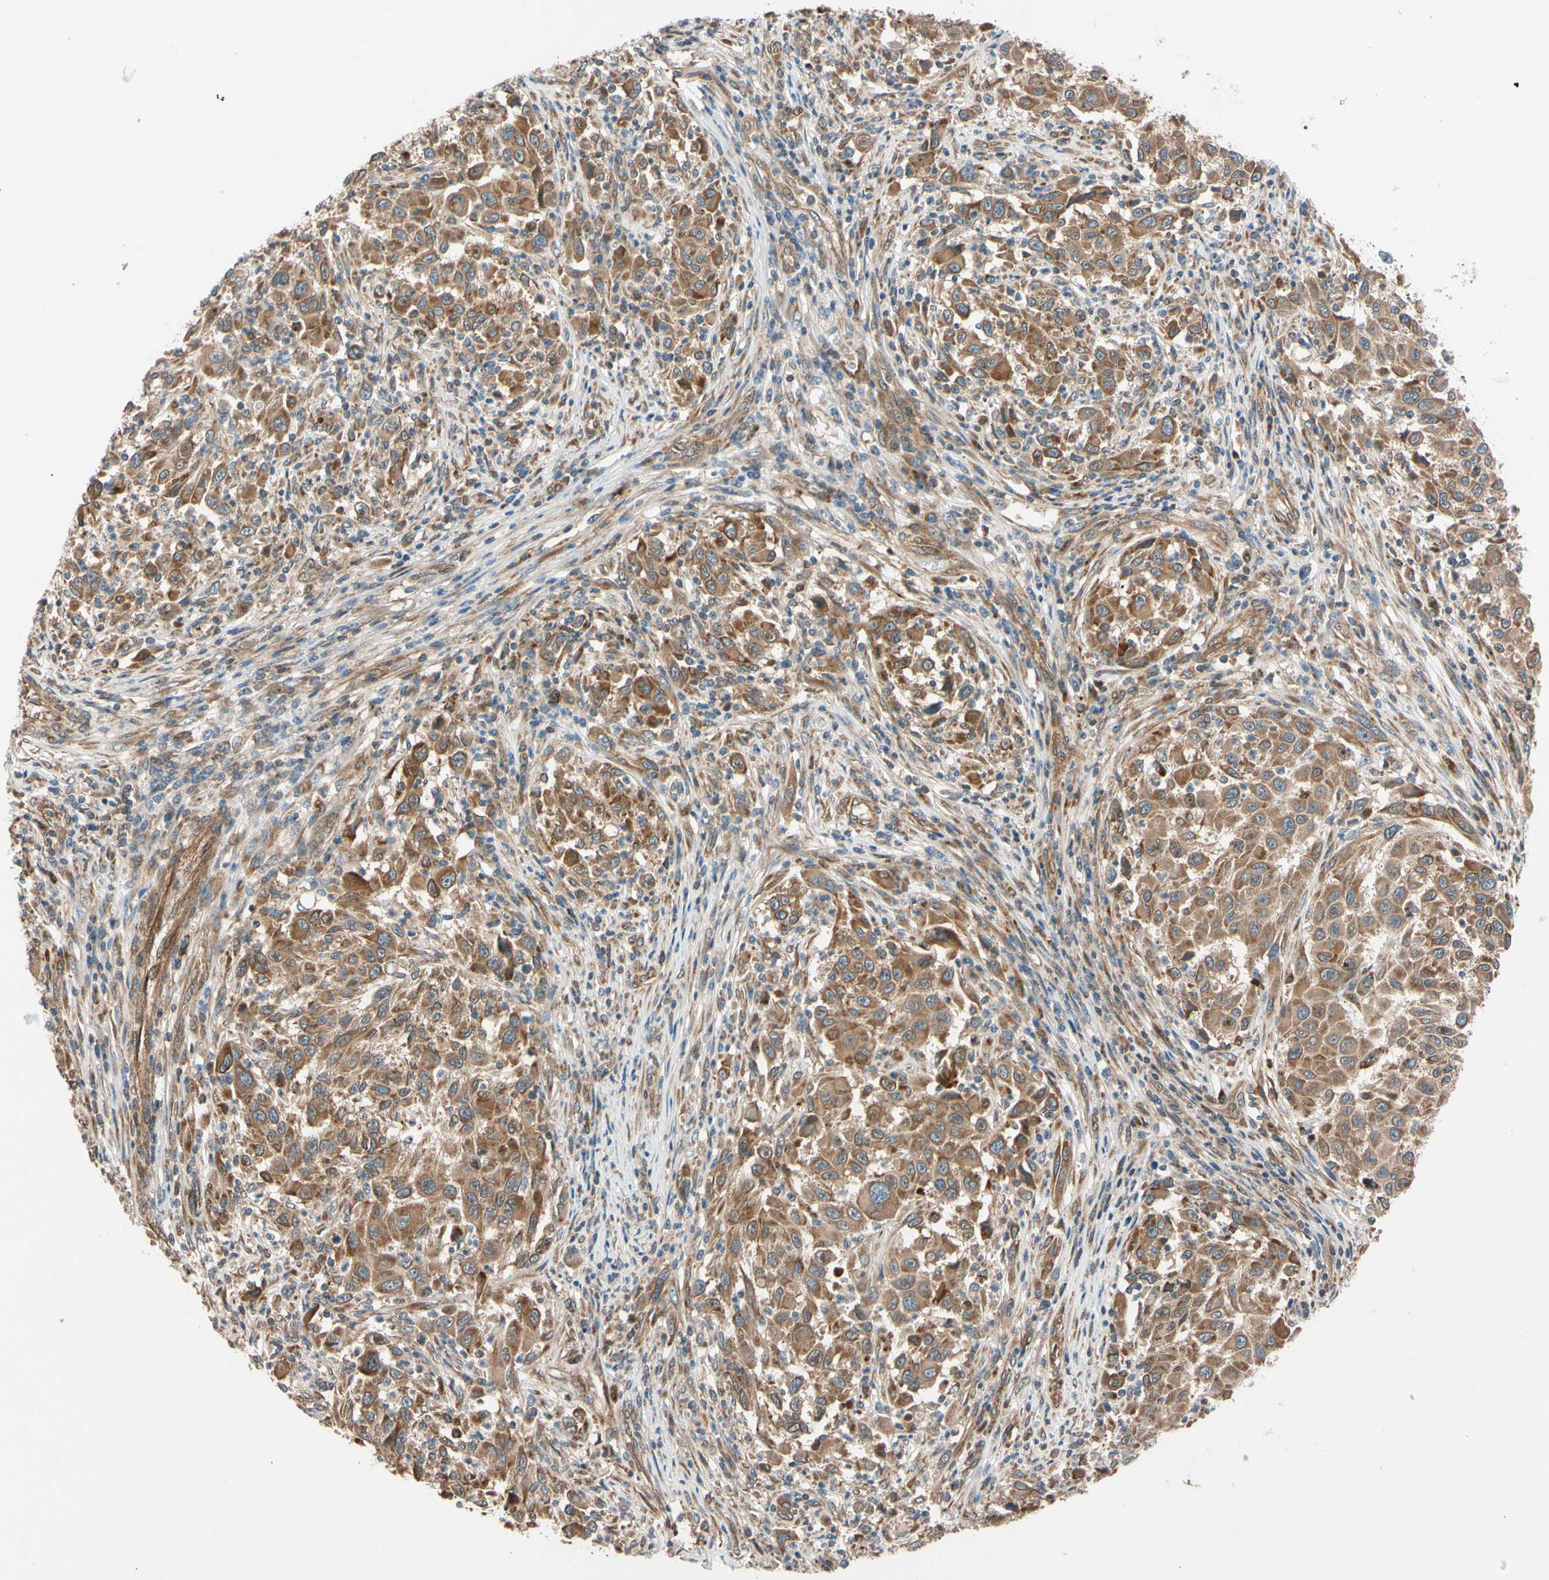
{"staining": {"intensity": "moderate", "quantity": ">75%", "location": "cytoplasmic/membranous"}, "tissue": "melanoma", "cell_type": "Tumor cells", "image_type": "cancer", "snomed": [{"axis": "morphology", "description": "Malignant melanoma, Metastatic site"}, {"axis": "topography", "description": "Lymph node"}], "caption": "Melanoma stained with a protein marker demonstrates moderate staining in tumor cells.", "gene": "PHYH", "patient": {"sex": "male", "age": 61}}